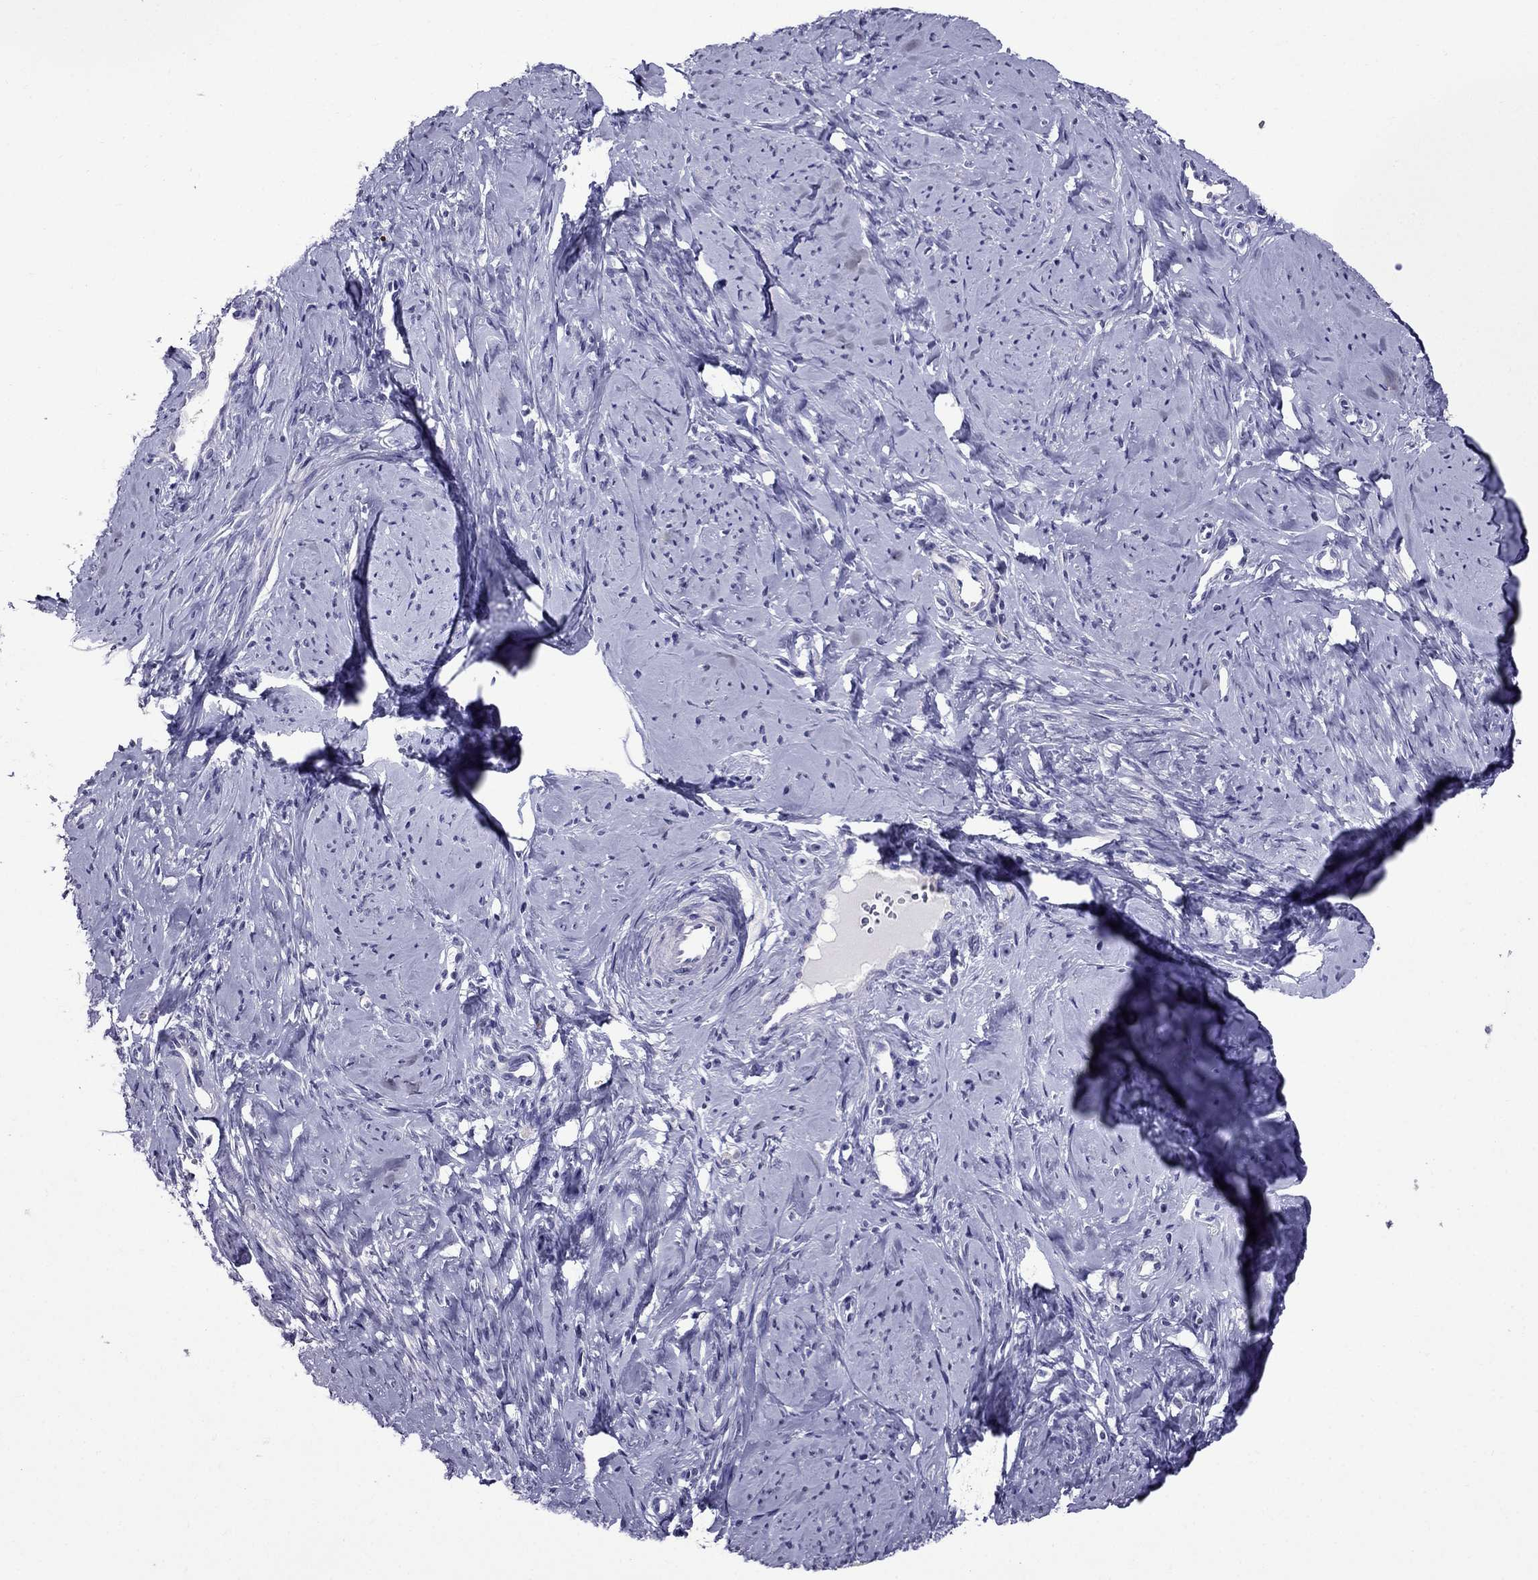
{"staining": {"intensity": "negative", "quantity": "none", "location": "none"}, "tissue": "smooth muscle", "cell_type": "Smooth muscle cells", "image_type": "normal", "snomed": [{"axis": "morphology", "description": "Normal tissue, NOS"}, {"axis": "topography", "description": "Smooth muscle"}], "caption": "This is an immunohistochemistry (IHC) micrograph of normal smooth muscle. There is no expression in smooth muscle cells.", "gene": "OXCT2", "patient": {"sex": "female", "age": 48}}